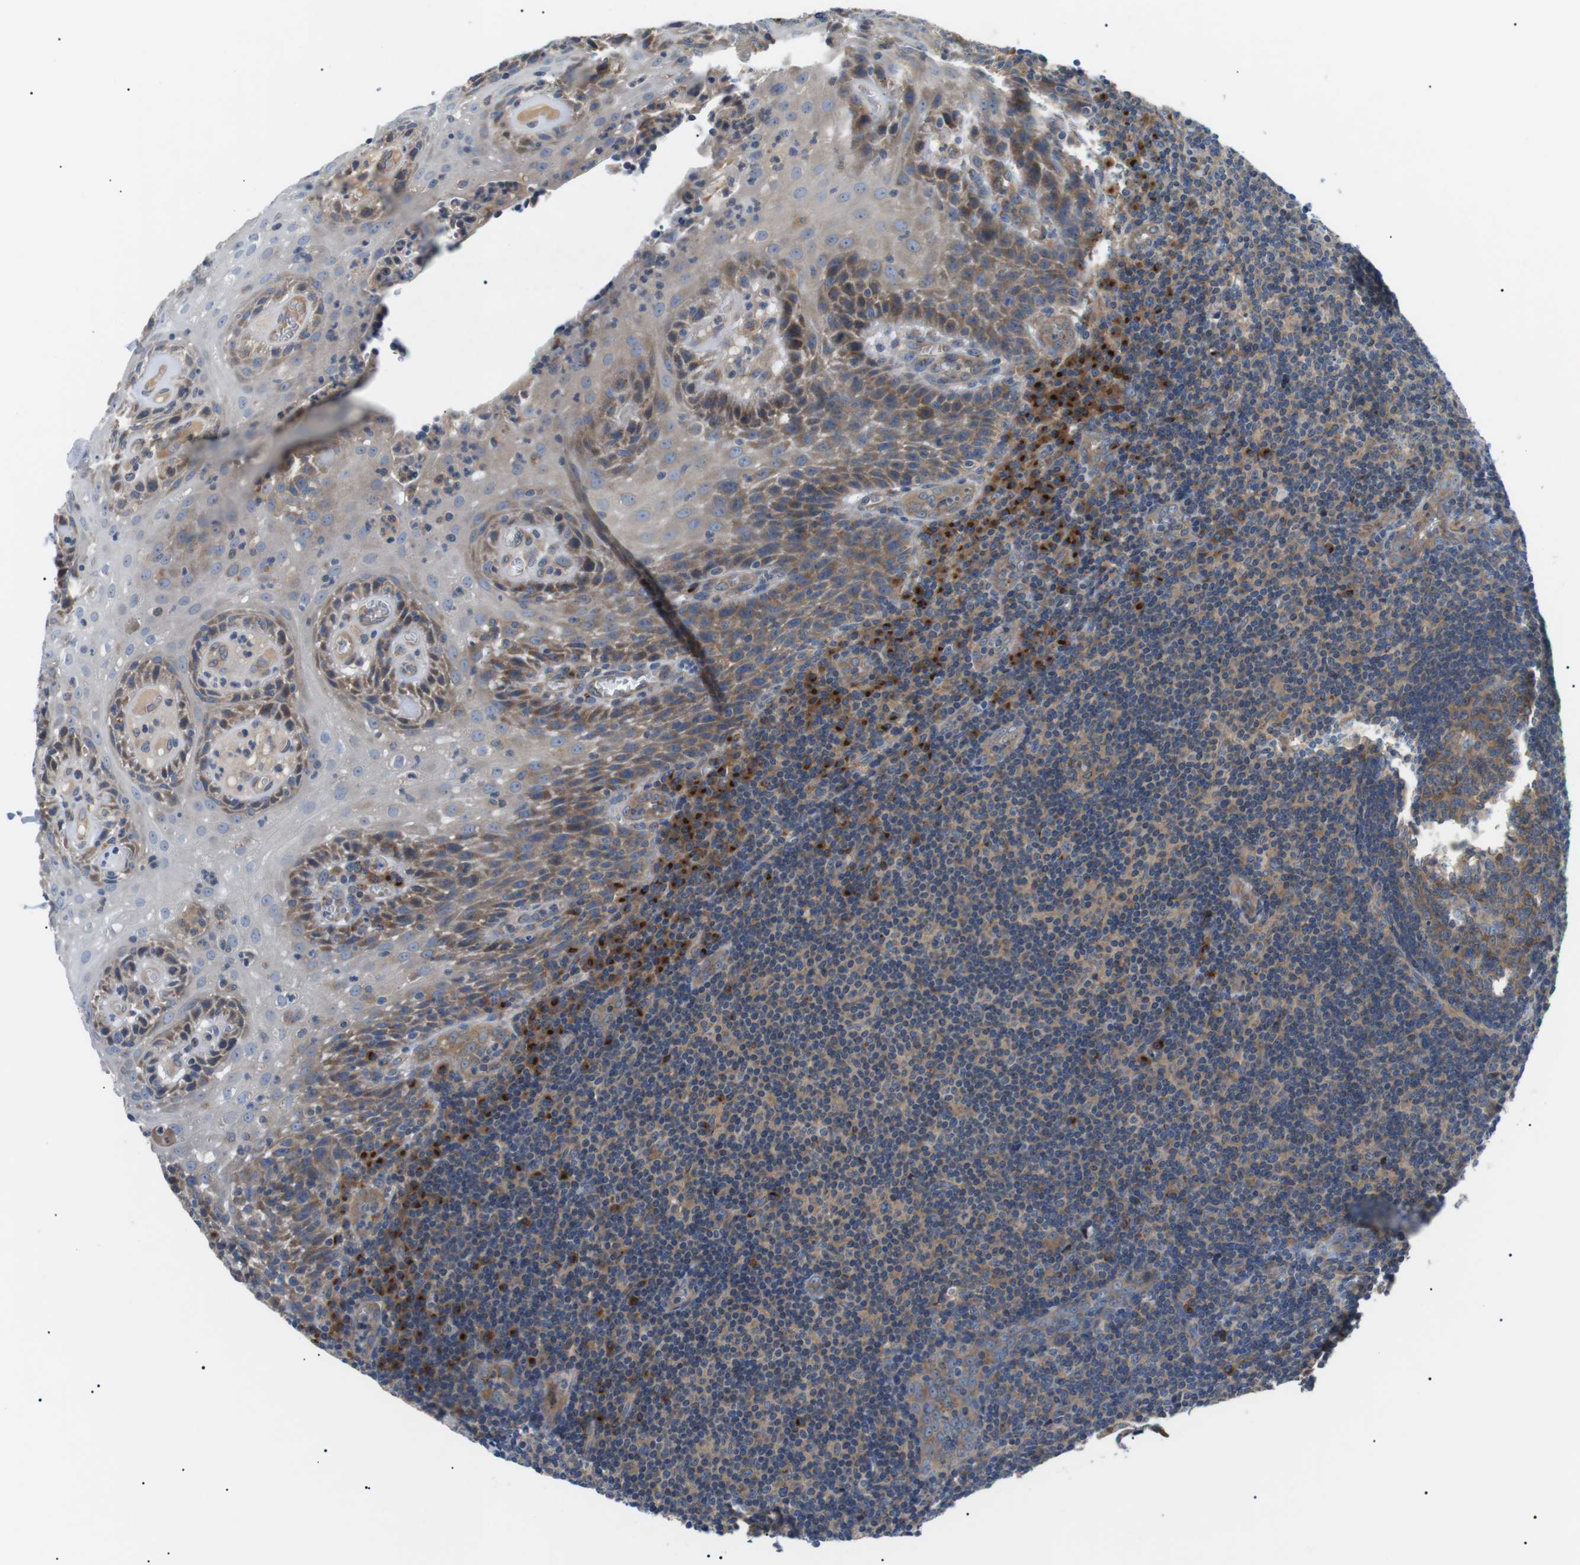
{"staining": {"intensity": "moderate", "quantity": ">75%", "location": "cytoplasmic/membranous"}, "tissue": "tonsil", "cell_type": "Germinal center cells", "image_type": "normal", "snomed": [{"axis": "morphology", "description": "Normal tissue, NOS"}, {"axis": "topography", "description": "Tonsil"}], "caption": "This micrograph reveals immunohistochemistry staining of unremarkable human tonsil, with medium moderate cytoplasmic/membranous staining in about >75% of germinal center cells.", "gene": "DIPK1A", "patient": {"sex": "male", "age": 37}}